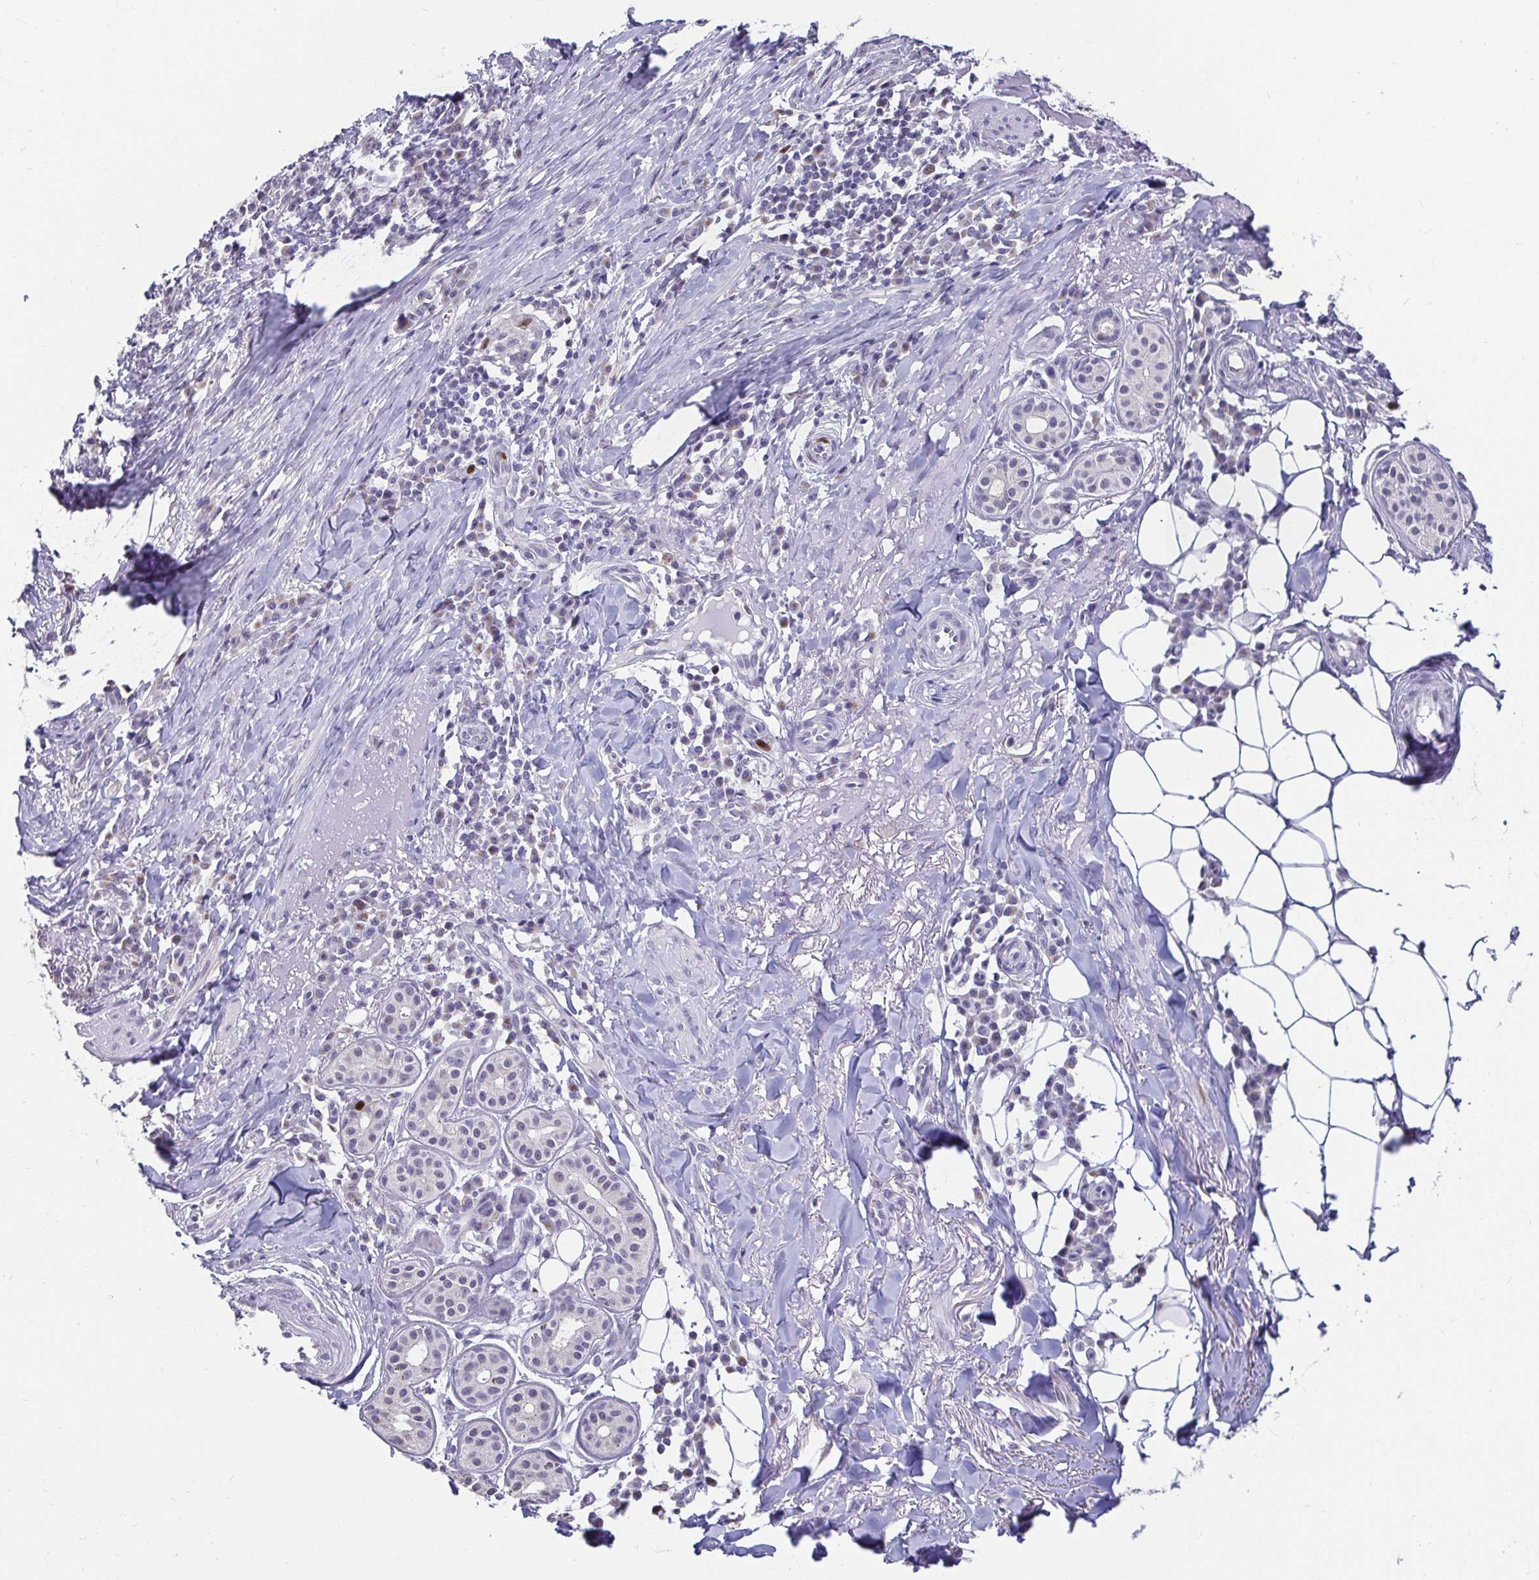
{"staining": {"intensity": "negative", "quantity": "none", "location": "none"}, "tissue": "skin cancer", "cell_type": "Tumor cells", "image_type": "cancer", "snomed": [{"axis": "morphology", "description": "Basal cell carcinoma"}, {"axis": "topography", "description": "Skin"}], "caption": "Skin cancer stained for a protein using IHC shows no staining tumor cells.", "gene": "ANLN", "patient": {"sex": "female", "age": 93}}